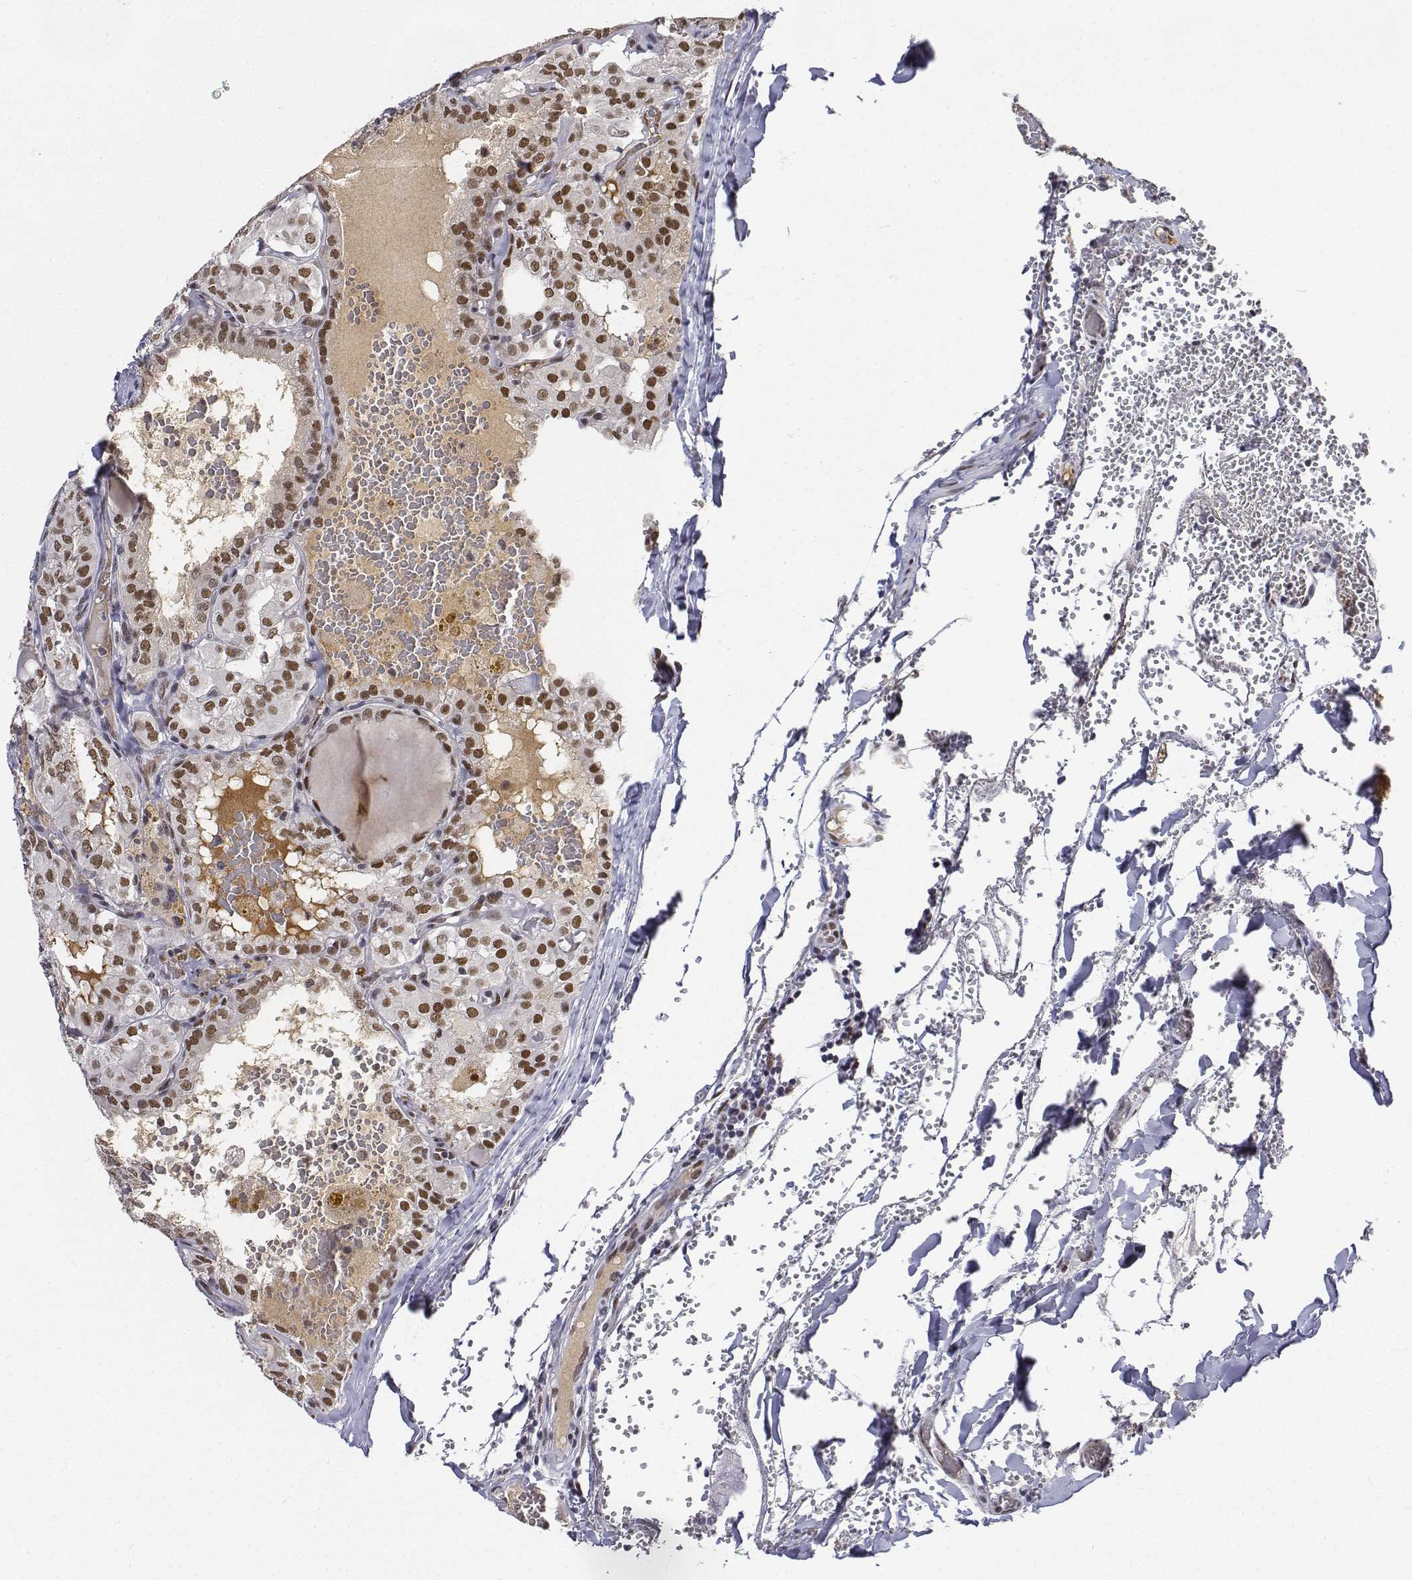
{"staining": {"intensity": "moderate", "quantity": "25%-75%", "location": "nuclear"}, "tissue": "thyroid cancer", "cell_type": "Tumor cells", "image_type": "cancer", "snomed": [{"axis": "morphology", "description": "Papillary adenocarcinoma, NOS"}, {"axis": "topography", "description": "Thyroid gland"}], "caption": "Immunohistochemical staining of human thyroid cancer shows medium levels of moderate nuclear protein staining in approximately 25%-75% of tumor cells.", "gene": "ATRX", "patient": {"sex": "male", "age": 20}}